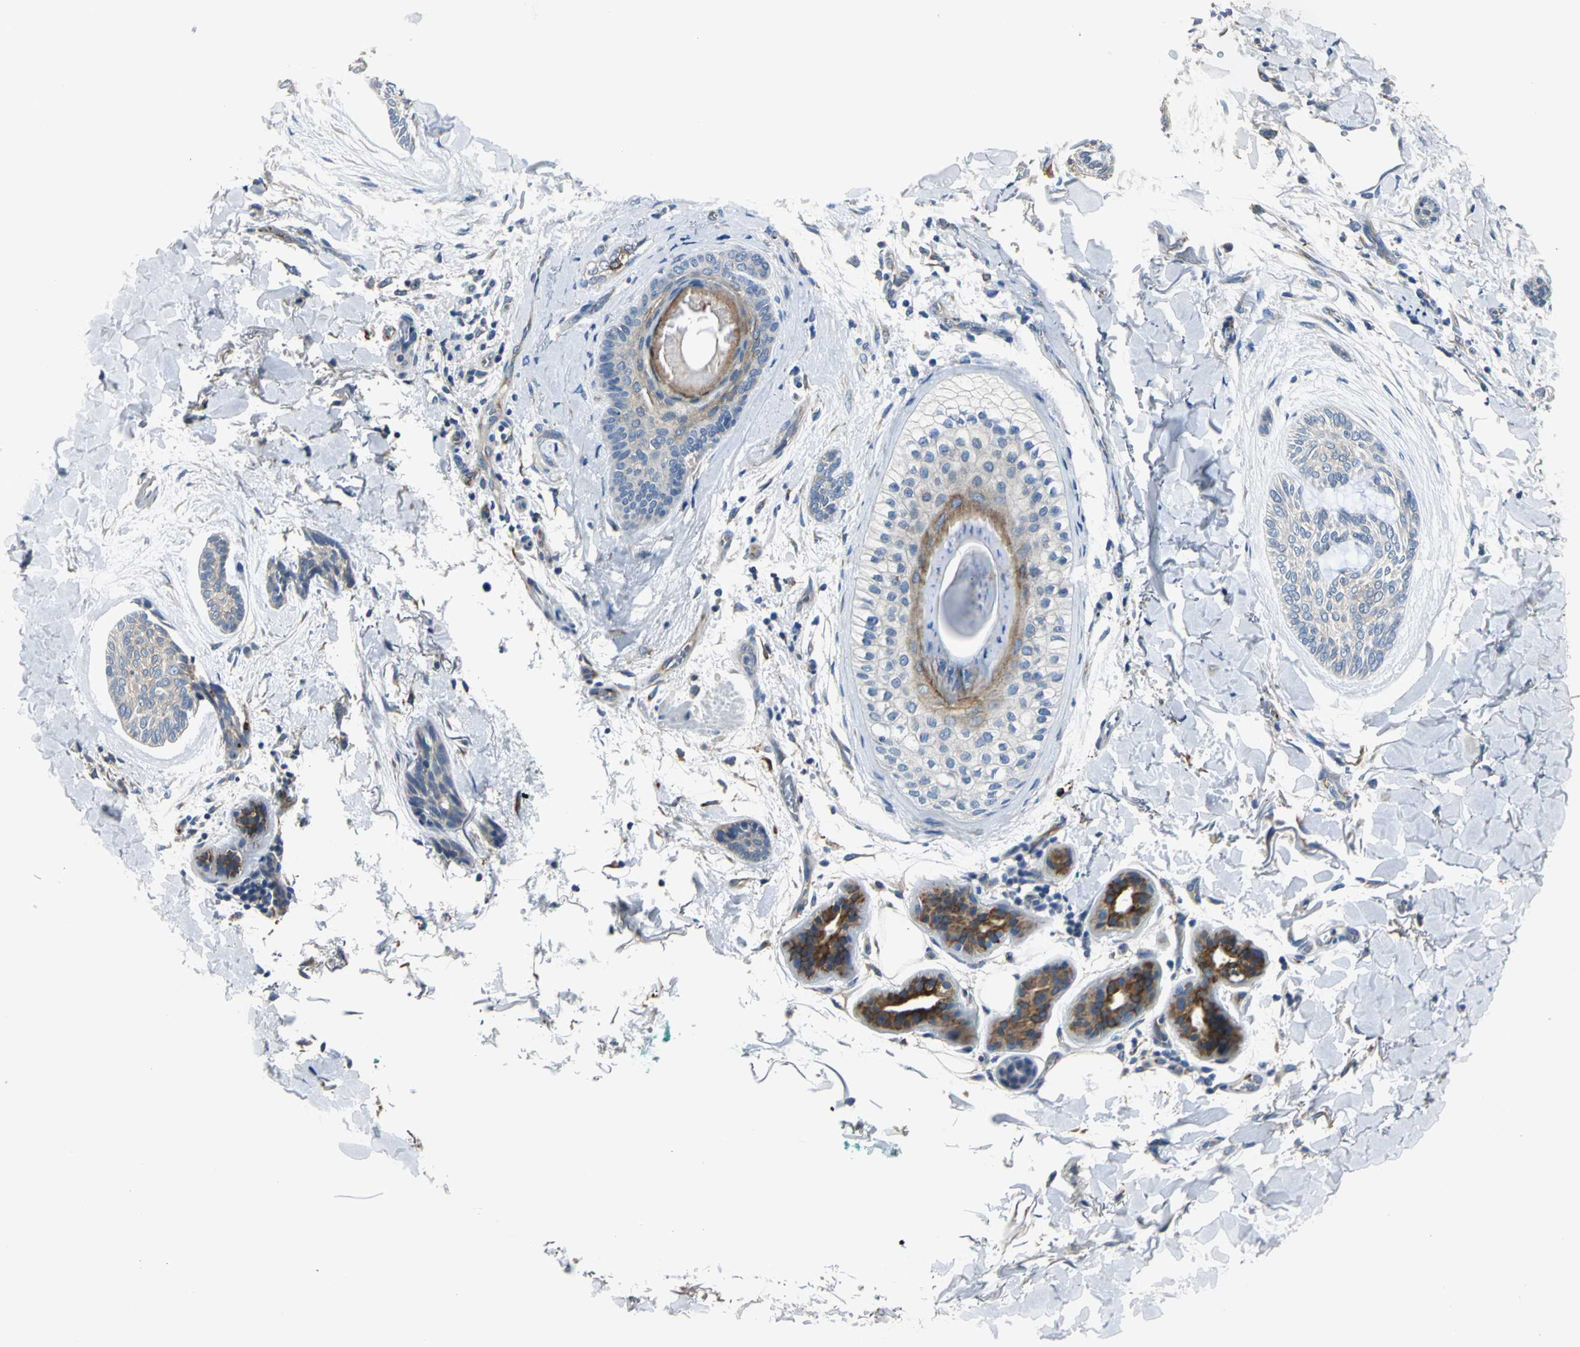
{"staining": {"intensity": "weak", "quantity": ">75%", "location": "cytoplasmic/membranous"}, "tissue": "skin cancer", "cell_type": "Tumor cells", "image_type": "cancer", "snomed": [{"axis": "morphology", "description": "Normal tissue, NOS"}, {"axis": "morphology", "description": "Basal cell carcinoma"}, {"axis": "topography", "description": "Skin"}], "caption": "Tumor cells display low levels of weak cytoplasmic/membranous staining in about >75% of cells in basal cell carcinoma (skin).", "gene": "B3GNT2", "patient": {"sex": "female", "age": 71}}